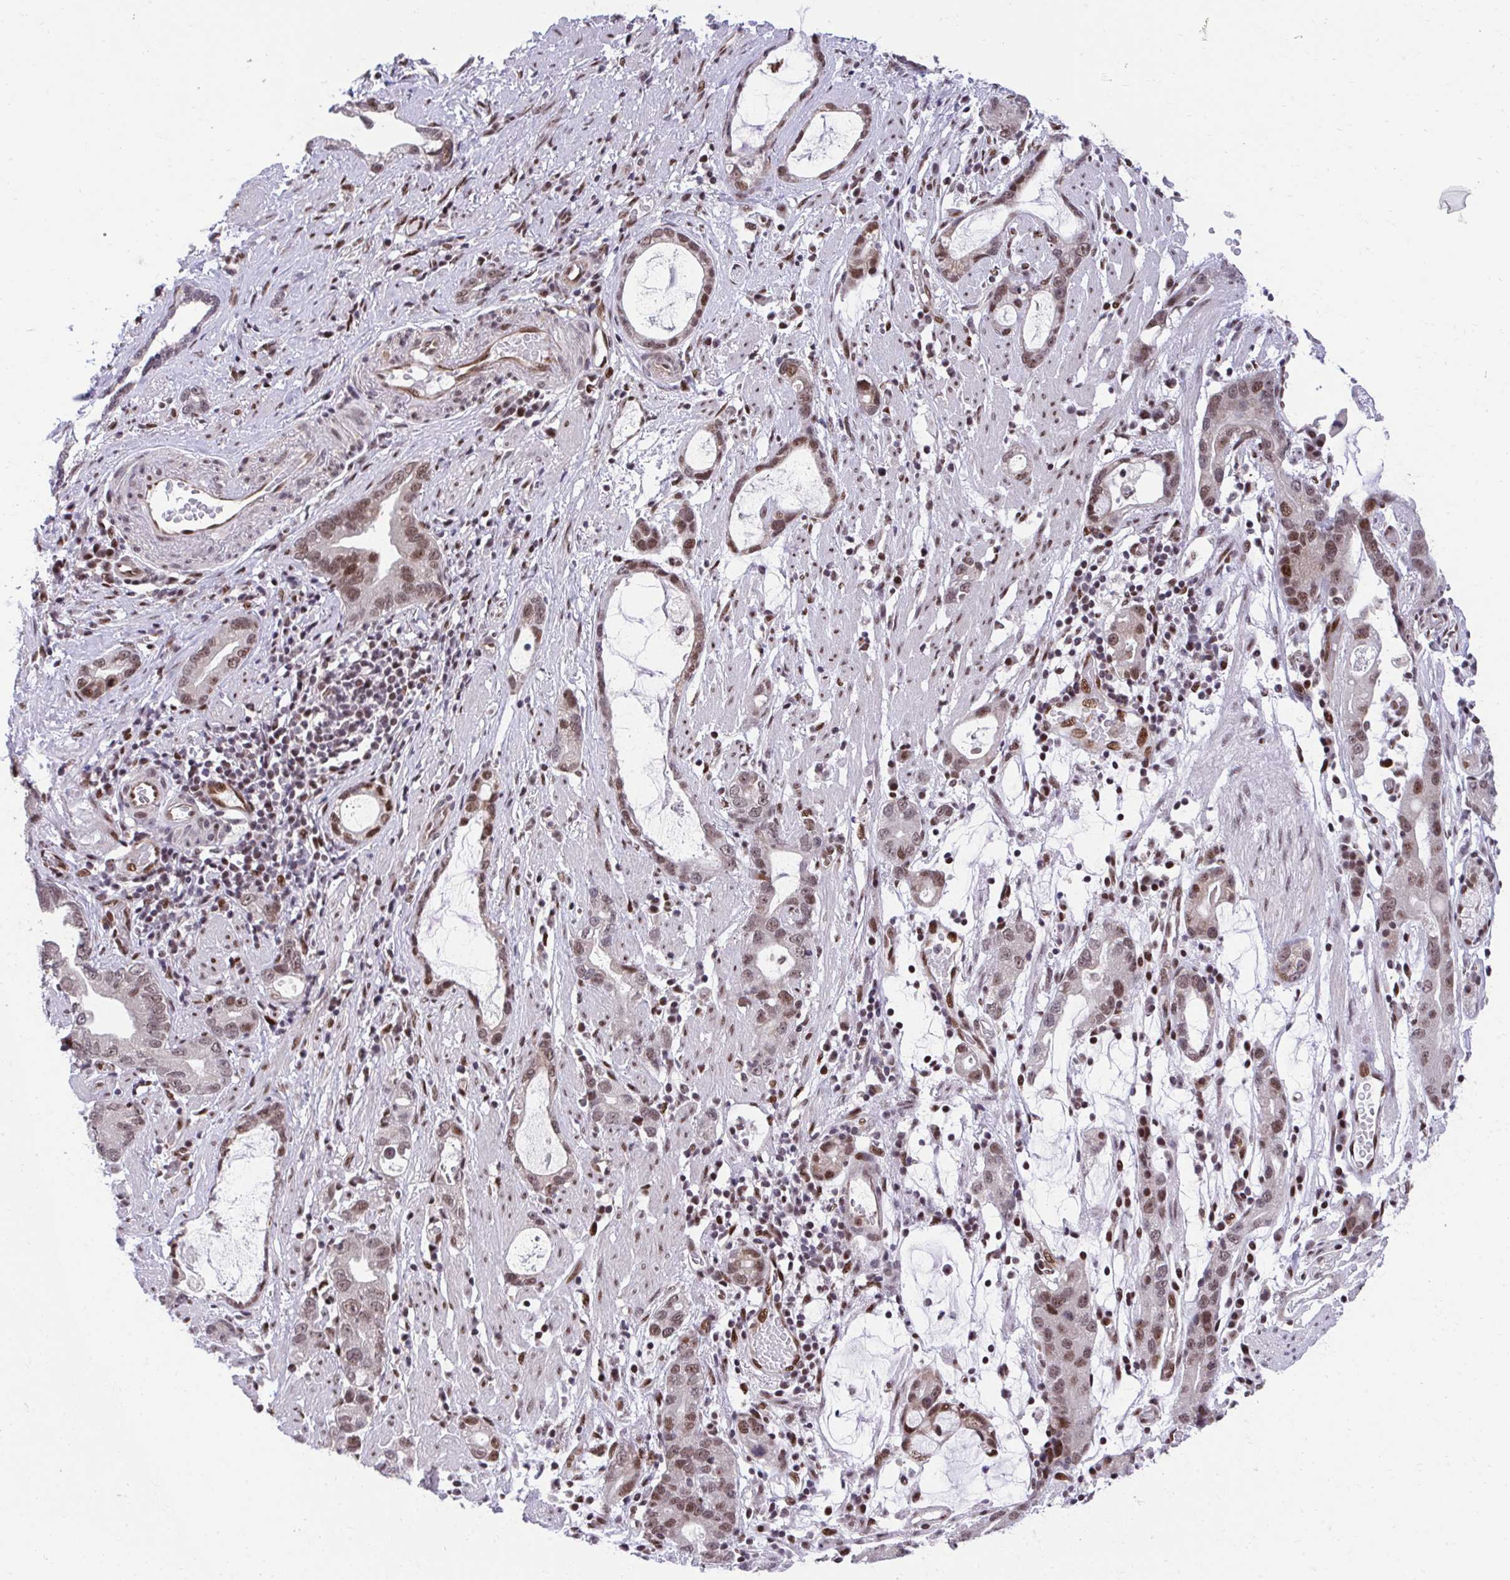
{"staining": {"intensity": "moderate", "quantity": ">75%", "location": "nuclear"}, "tissue": "stomach cancer", "cell_type": "Tumor cells", "image_type": "cancer", "snomed": [{"axis": "morphology", "description": "Adenocarcinoma, NOS"}, {"axis": "topography", "description": "Stomach"}], "caption": "Immunohistochemical staining of human stomach adenocarcinoma reveals moderate nuclear protein expression in about >75% of tumor cells. The staining is performed using DAB (3,3'-diaminobenzidine) brown chromogen to label protein expression. The nuclei are counter-stained blue using hematoxylin.", "gene": "HOXA4", "patient": {"sex": "male", "age": 55}}